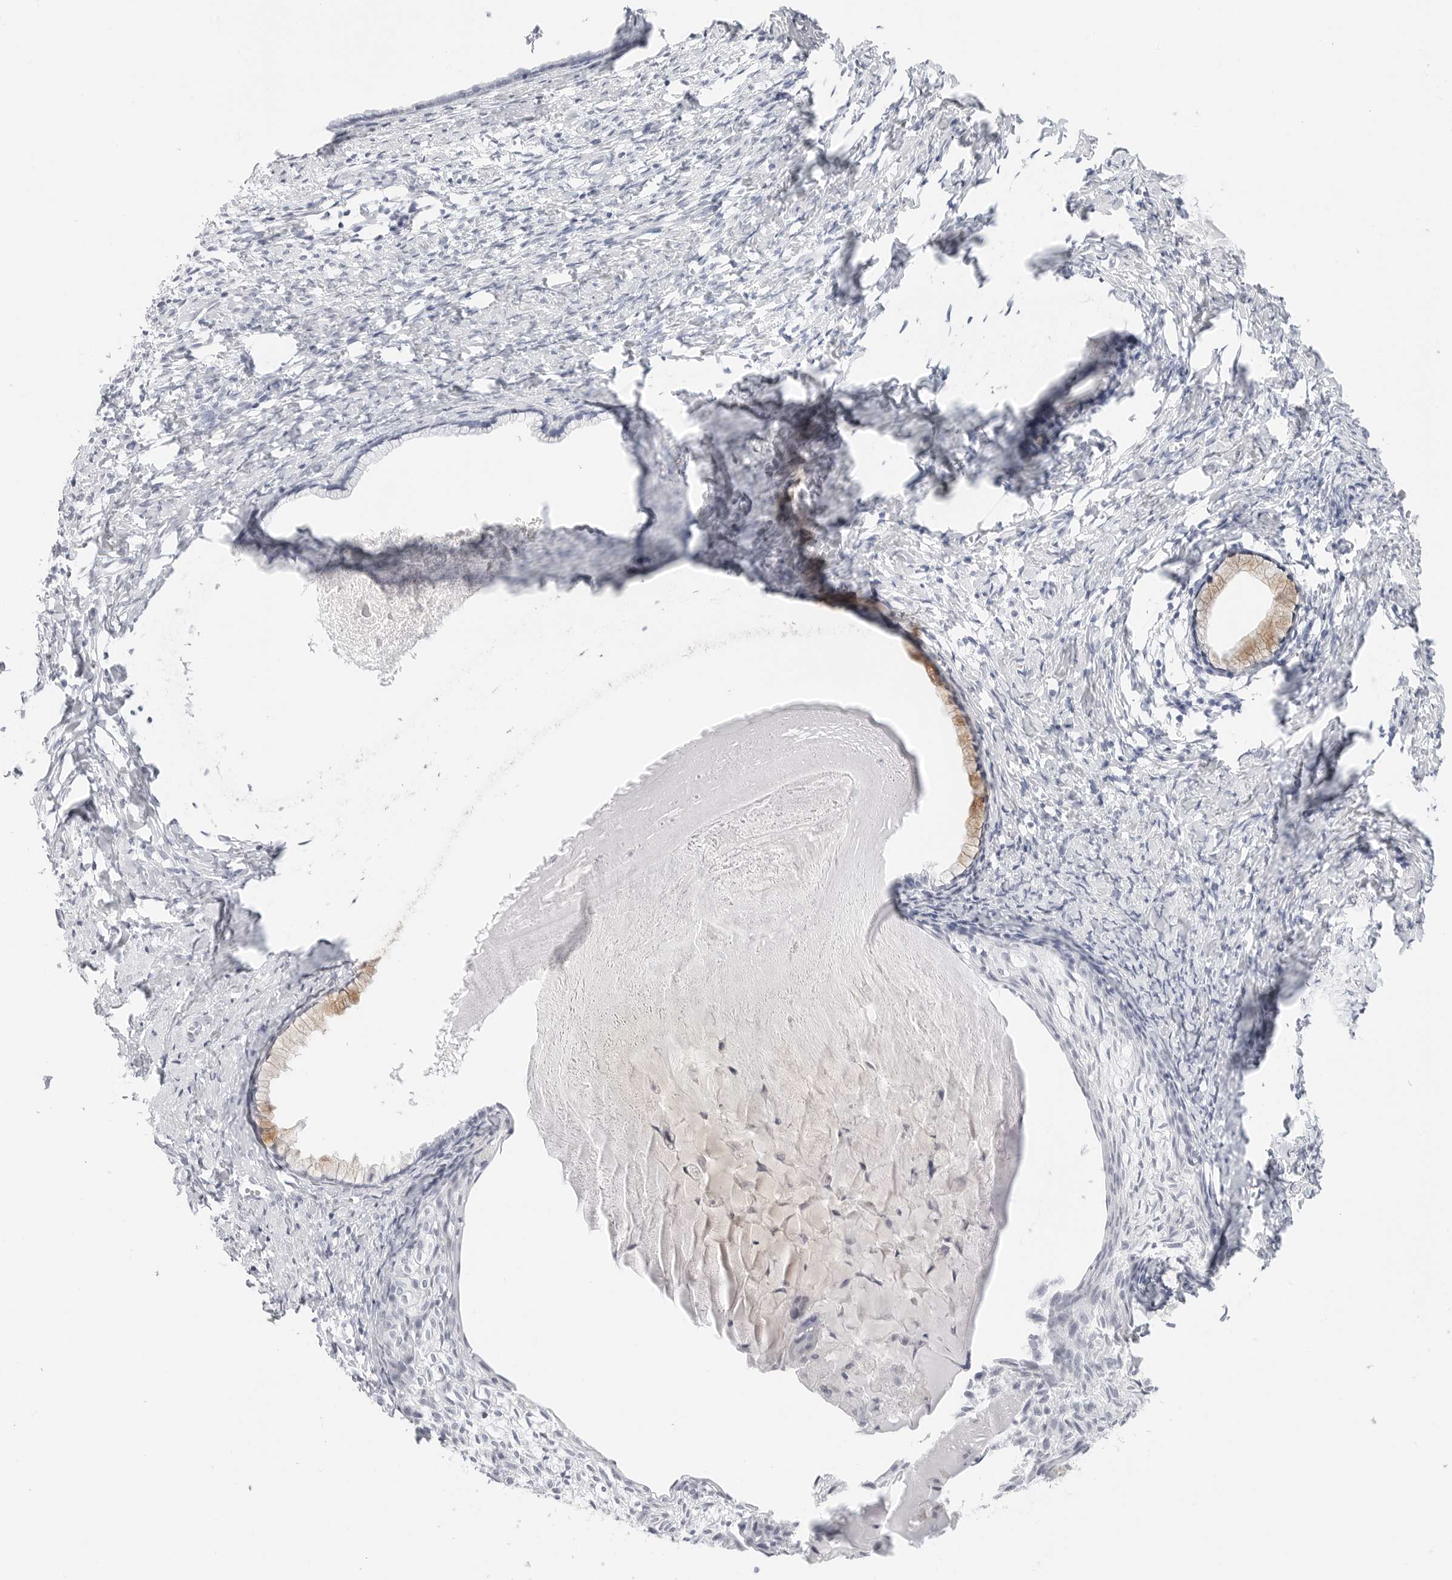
{"staining": {"intensity": "moderate", "quantity": "<25%", "location": "cytoplasmic/membranous"}, "tissue": "cervix", "cell_type": "Glandular cells", "image_type": "normal", "snomed": [{"axis": "morphology", "description": "Normal tissue, NOS"}, {"axis": "topography", "description": "Cervix"}], "caption": "Protein staining of unremarkable cervix displays moderate cytoplasmic/membranous staining in about <25% of glandular cells. Nuclei are stained in blue.", "gene": "HMGCS2", "patient": {"sex": "female", "age": 75}}